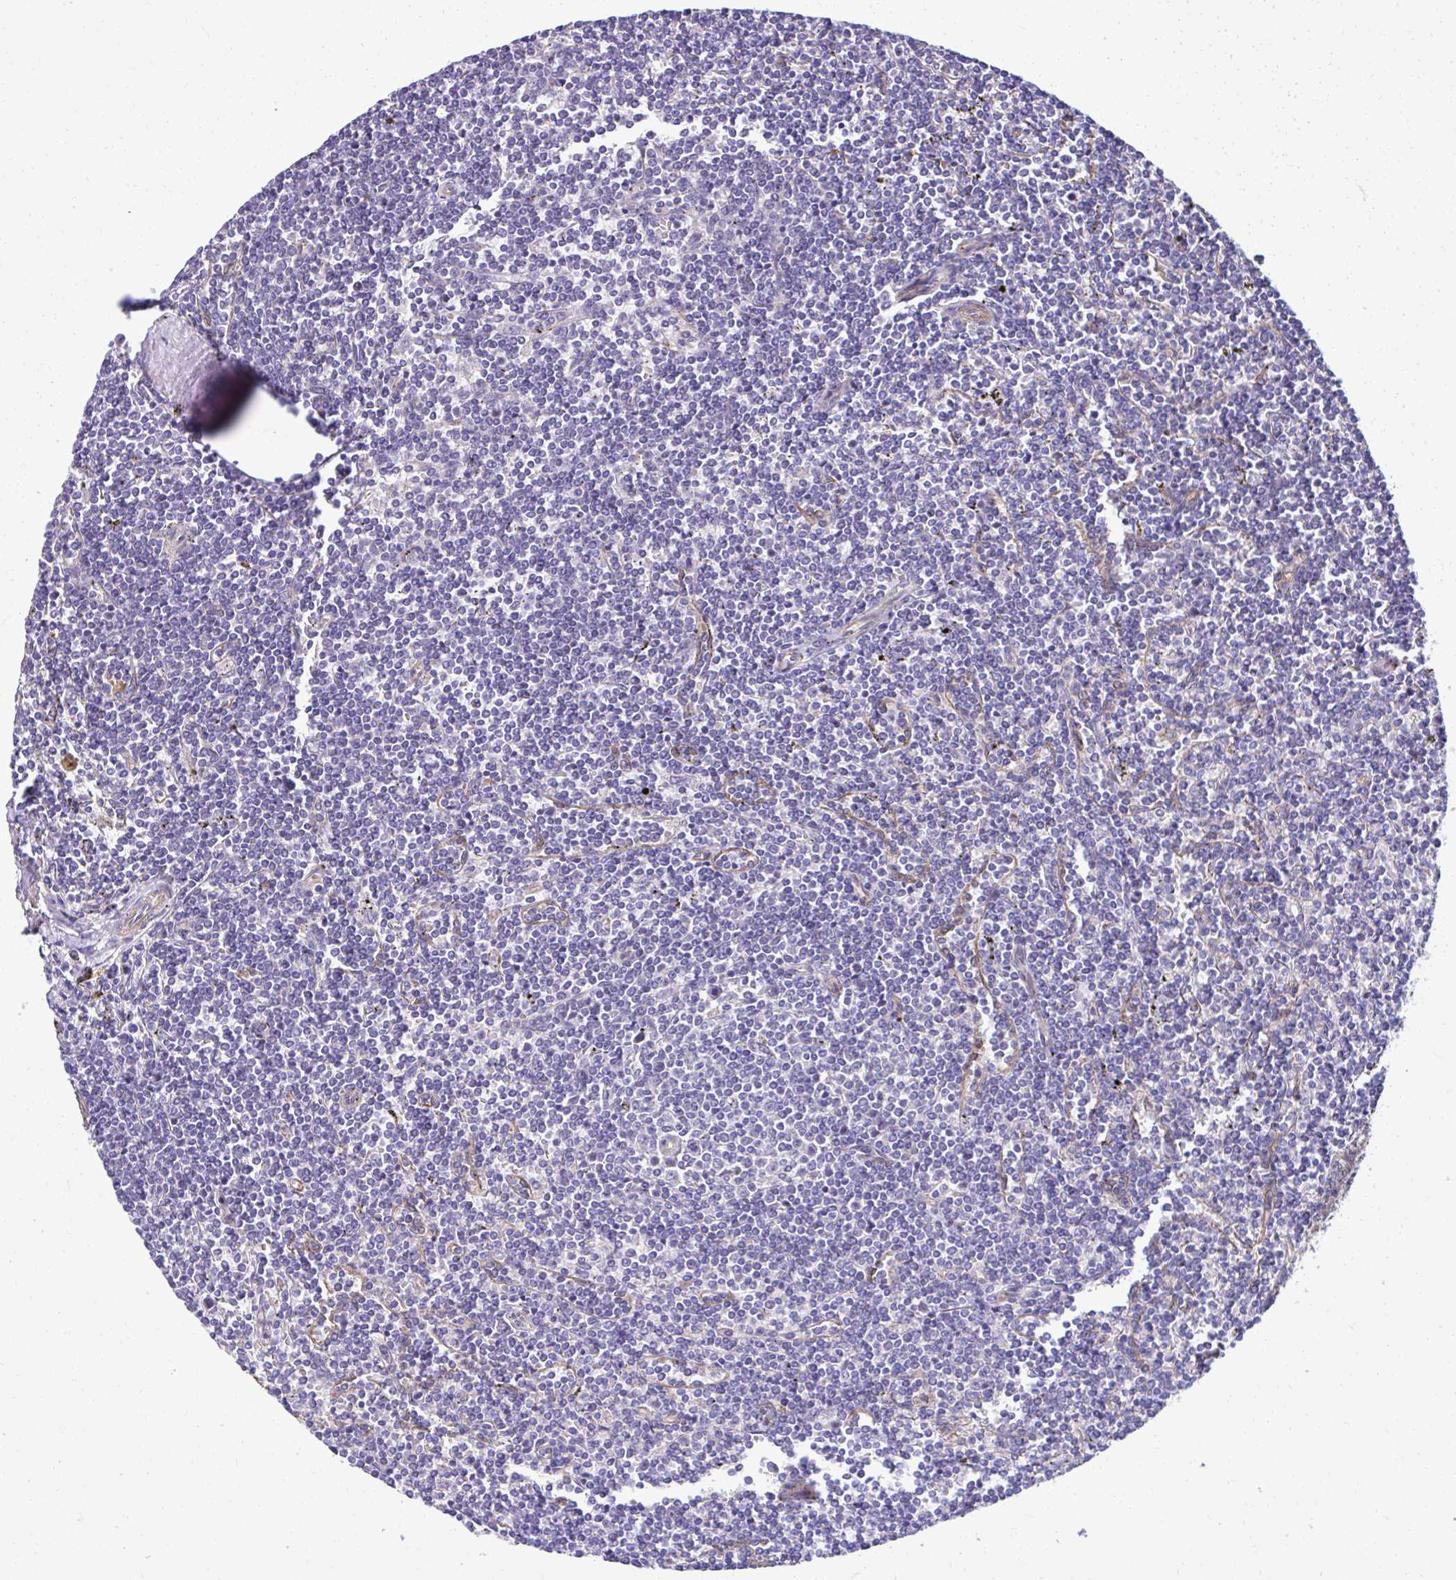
{"staining": {"intensity": "negative", "quantity": "none", "location": "none"}, "tissue": "lymphoma", "cell_type": "Tumor cells", "image_type": "cancer", "snomed": [{"axis": "morphology", "description": "Malignant lymphoma, non-Hodgkin's type, Low grade"}, {"axis": "topography", "description": "Spleen"}], "caption": "Tumor cells are negative for brown protein staining in lymphoma.", "gene": "TRIM52", "patient": {"sex": "male", "age": 78}}